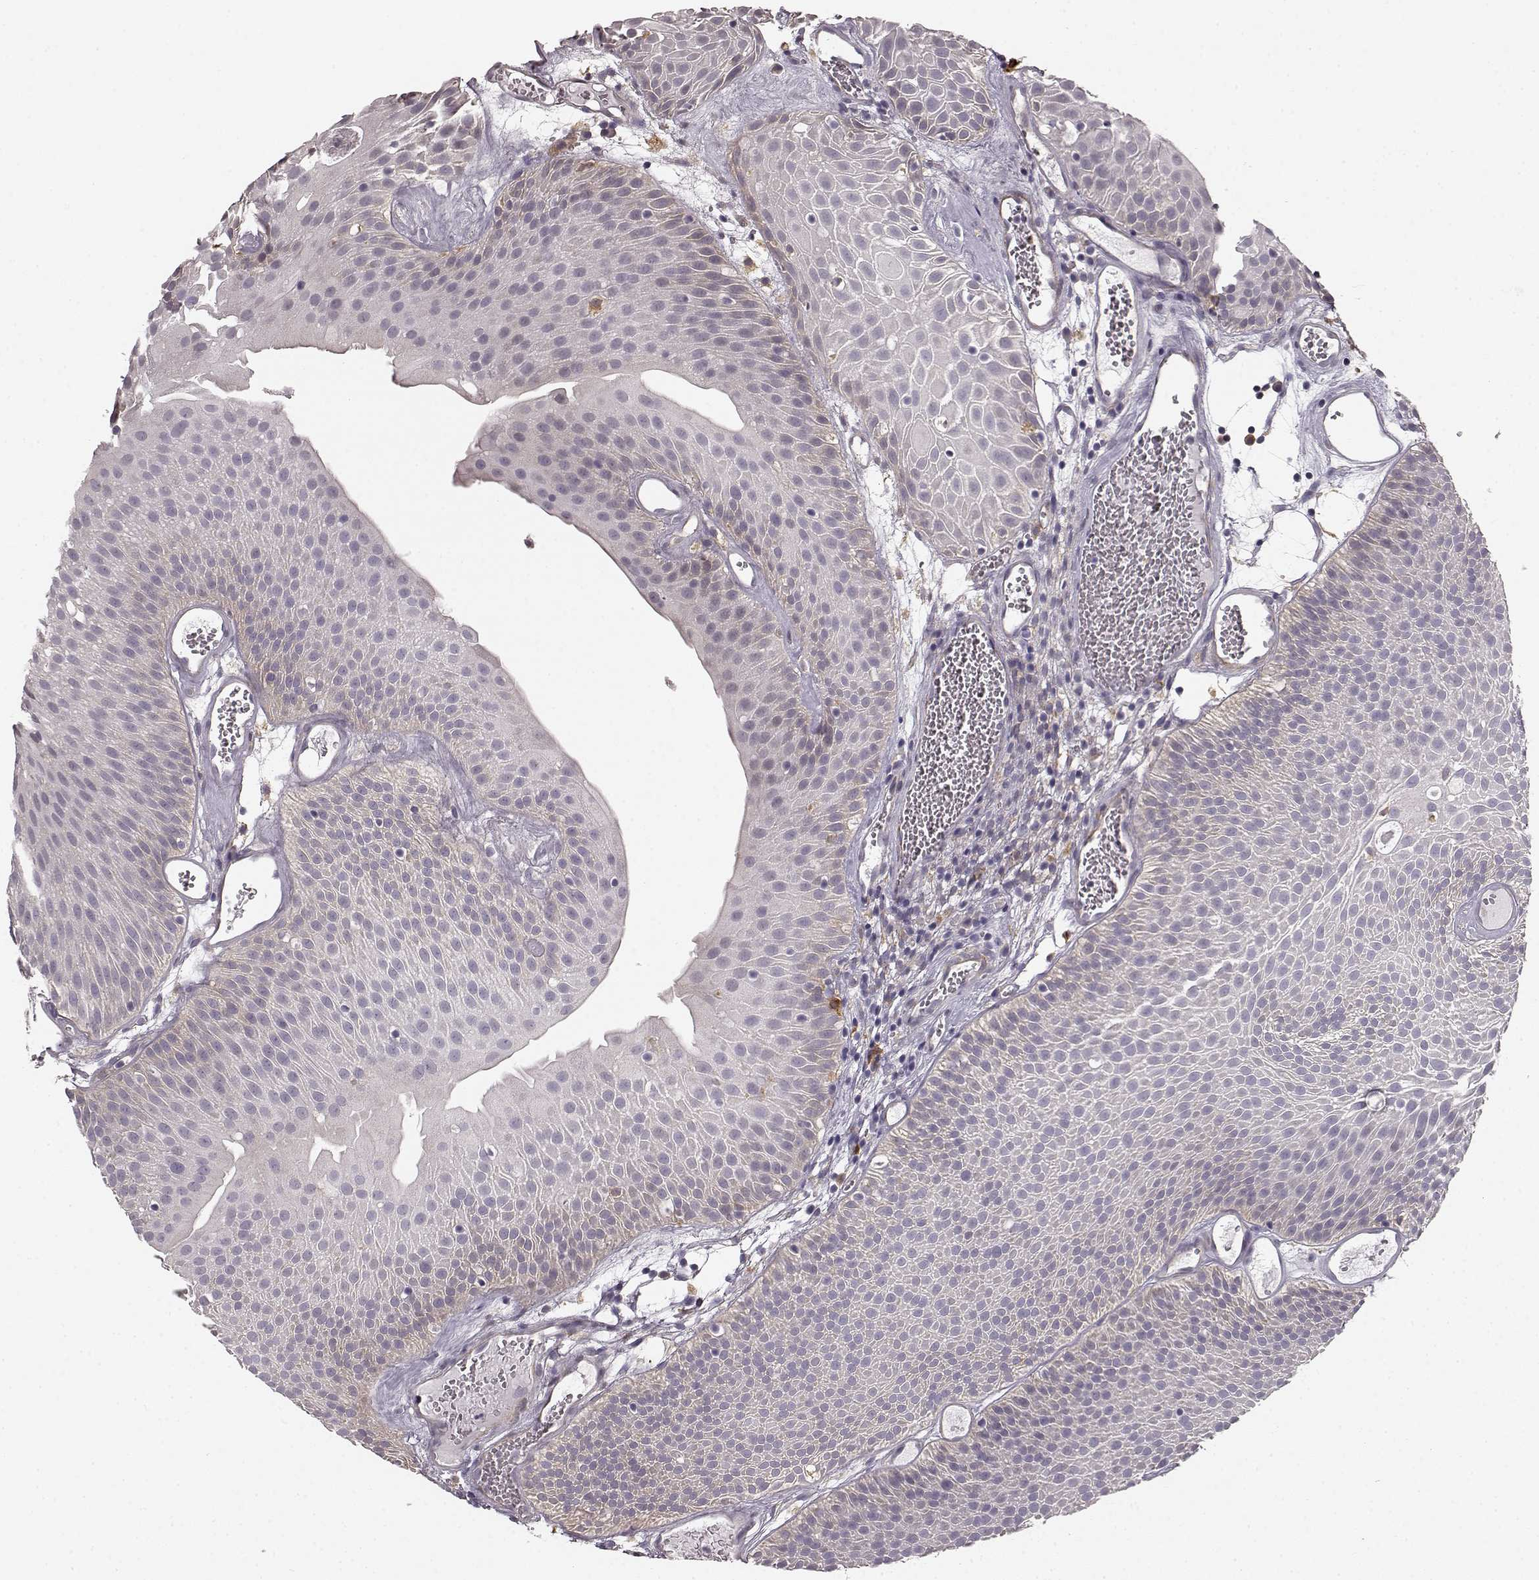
{"staining": {"intensity": "negative", "quantity": "none", "location": "none"}, "tissue": "urothelial cancer", "cell_type": "Tumor cells", "image_type": "cancer", "snomed": [{"axis": "morphology", "description": "Urothelial carcinoma, Low grade"}, {"axis": "topography", "description": "Urinary bladder"}], "caption": "The immunohistochemistry (IHC) histopathology image has no significant staining in tumor cells of low-grade urothelial carcinoma tissue.", "gene": "GPR50", "patient": {"sex": "male", "age": 52}}